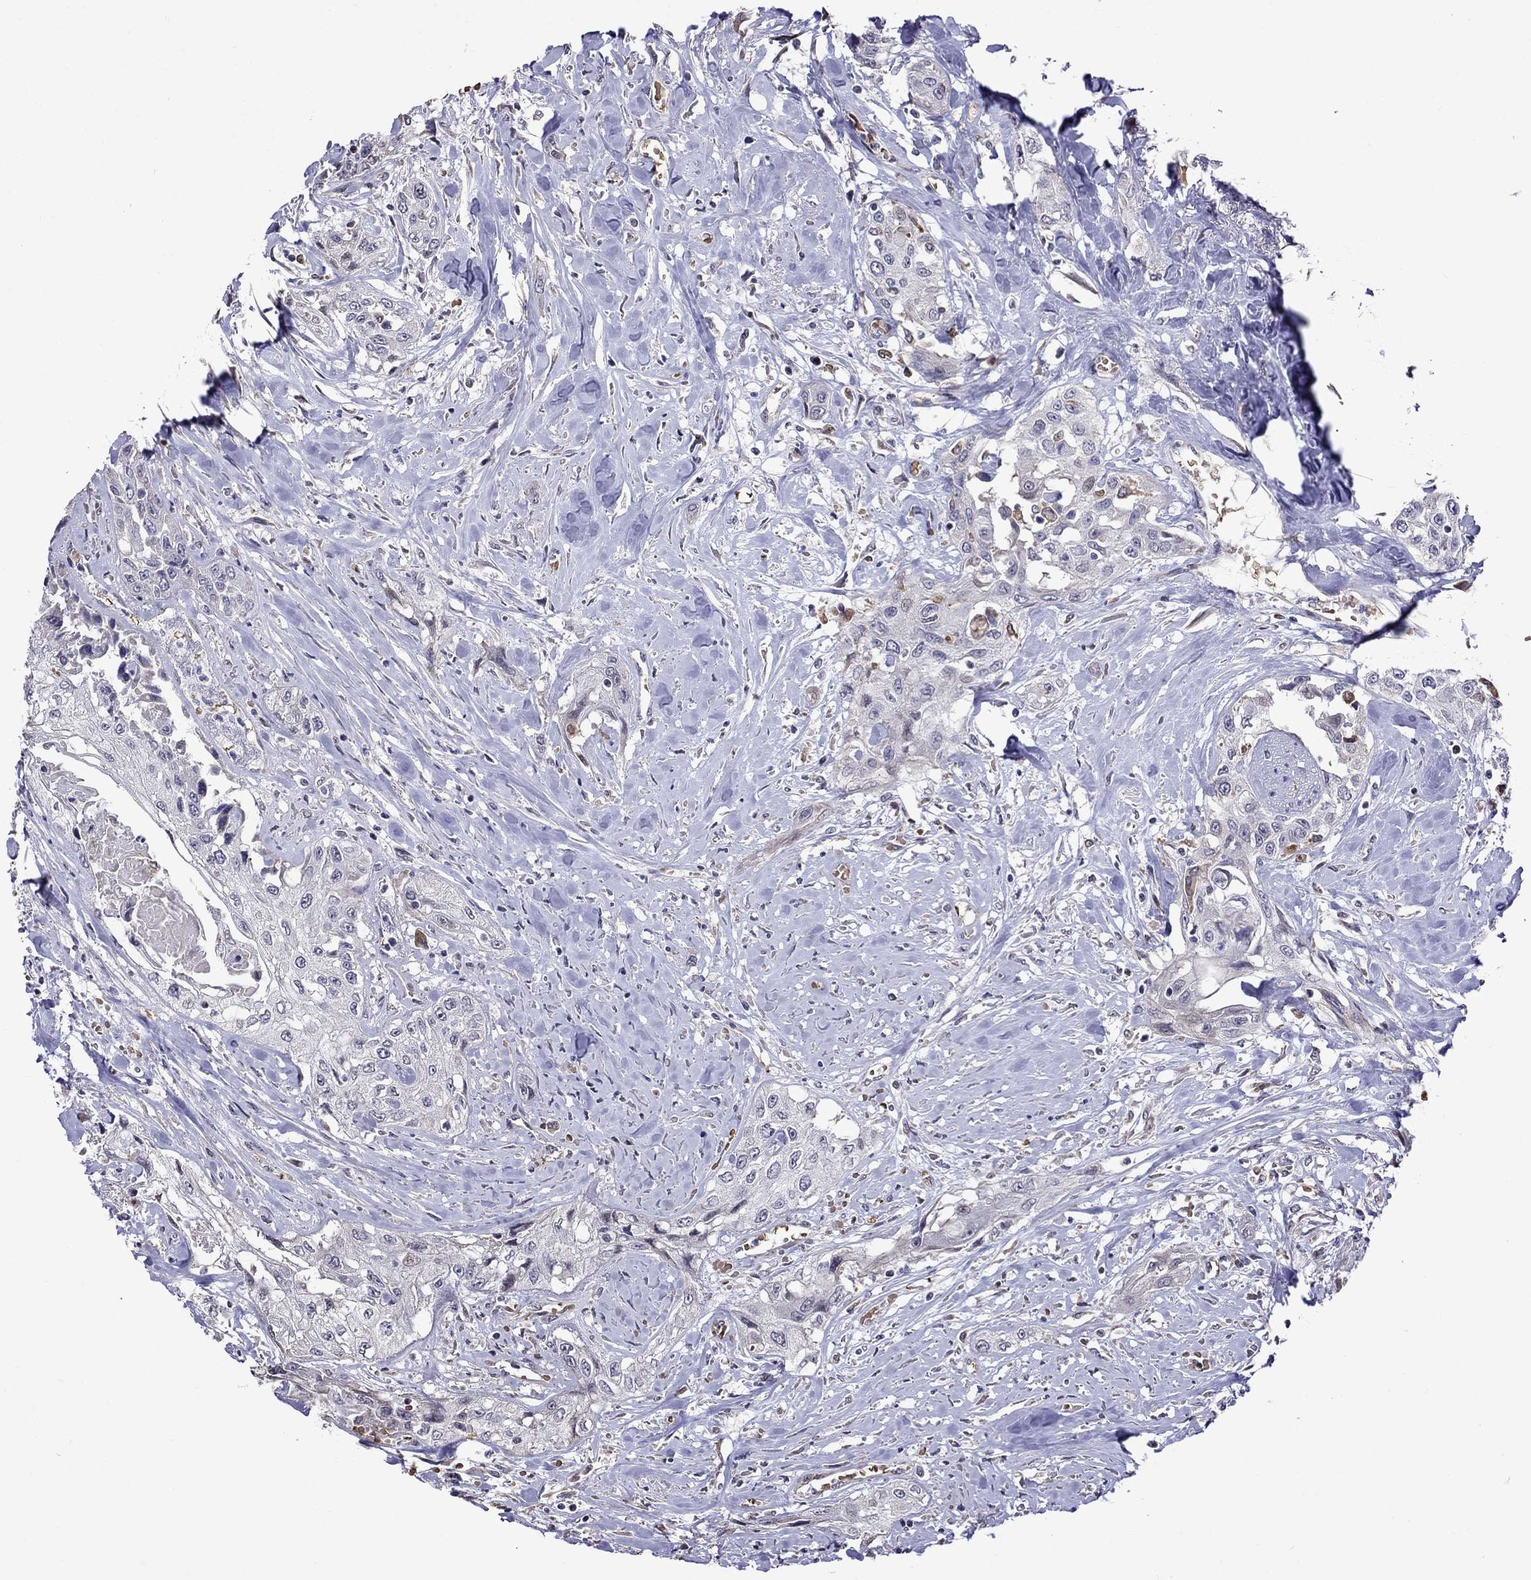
{"staining": {"intensity": "negative", "quantity": "none", "location": "none"}, "tissue": "head and neck cancer", "cell_type": "Tumor cells", "image_type": "cancer", "snomed": [{"axis": "morphology", "description": "Normal tissue, NOS"}, {"axis": "morphology", "description": "Squamous cell carcinoma, NOS"}, {"axis": "topography", "description": "Oral tissue"}, {"axis": "topography", "description": "Peripheral nerve tissue"}, {"axis": "topography", "description": "Head-Neck"}], "caption": "The photomicrograph displays no staining of tumor cells in squamous cell carcinoma (head and neck). (DAB (3,3'-diaminobenzidine) IHC, high magnification).", "gene": "ADAM28", "patient": {"sex": "female", "age": 59}}